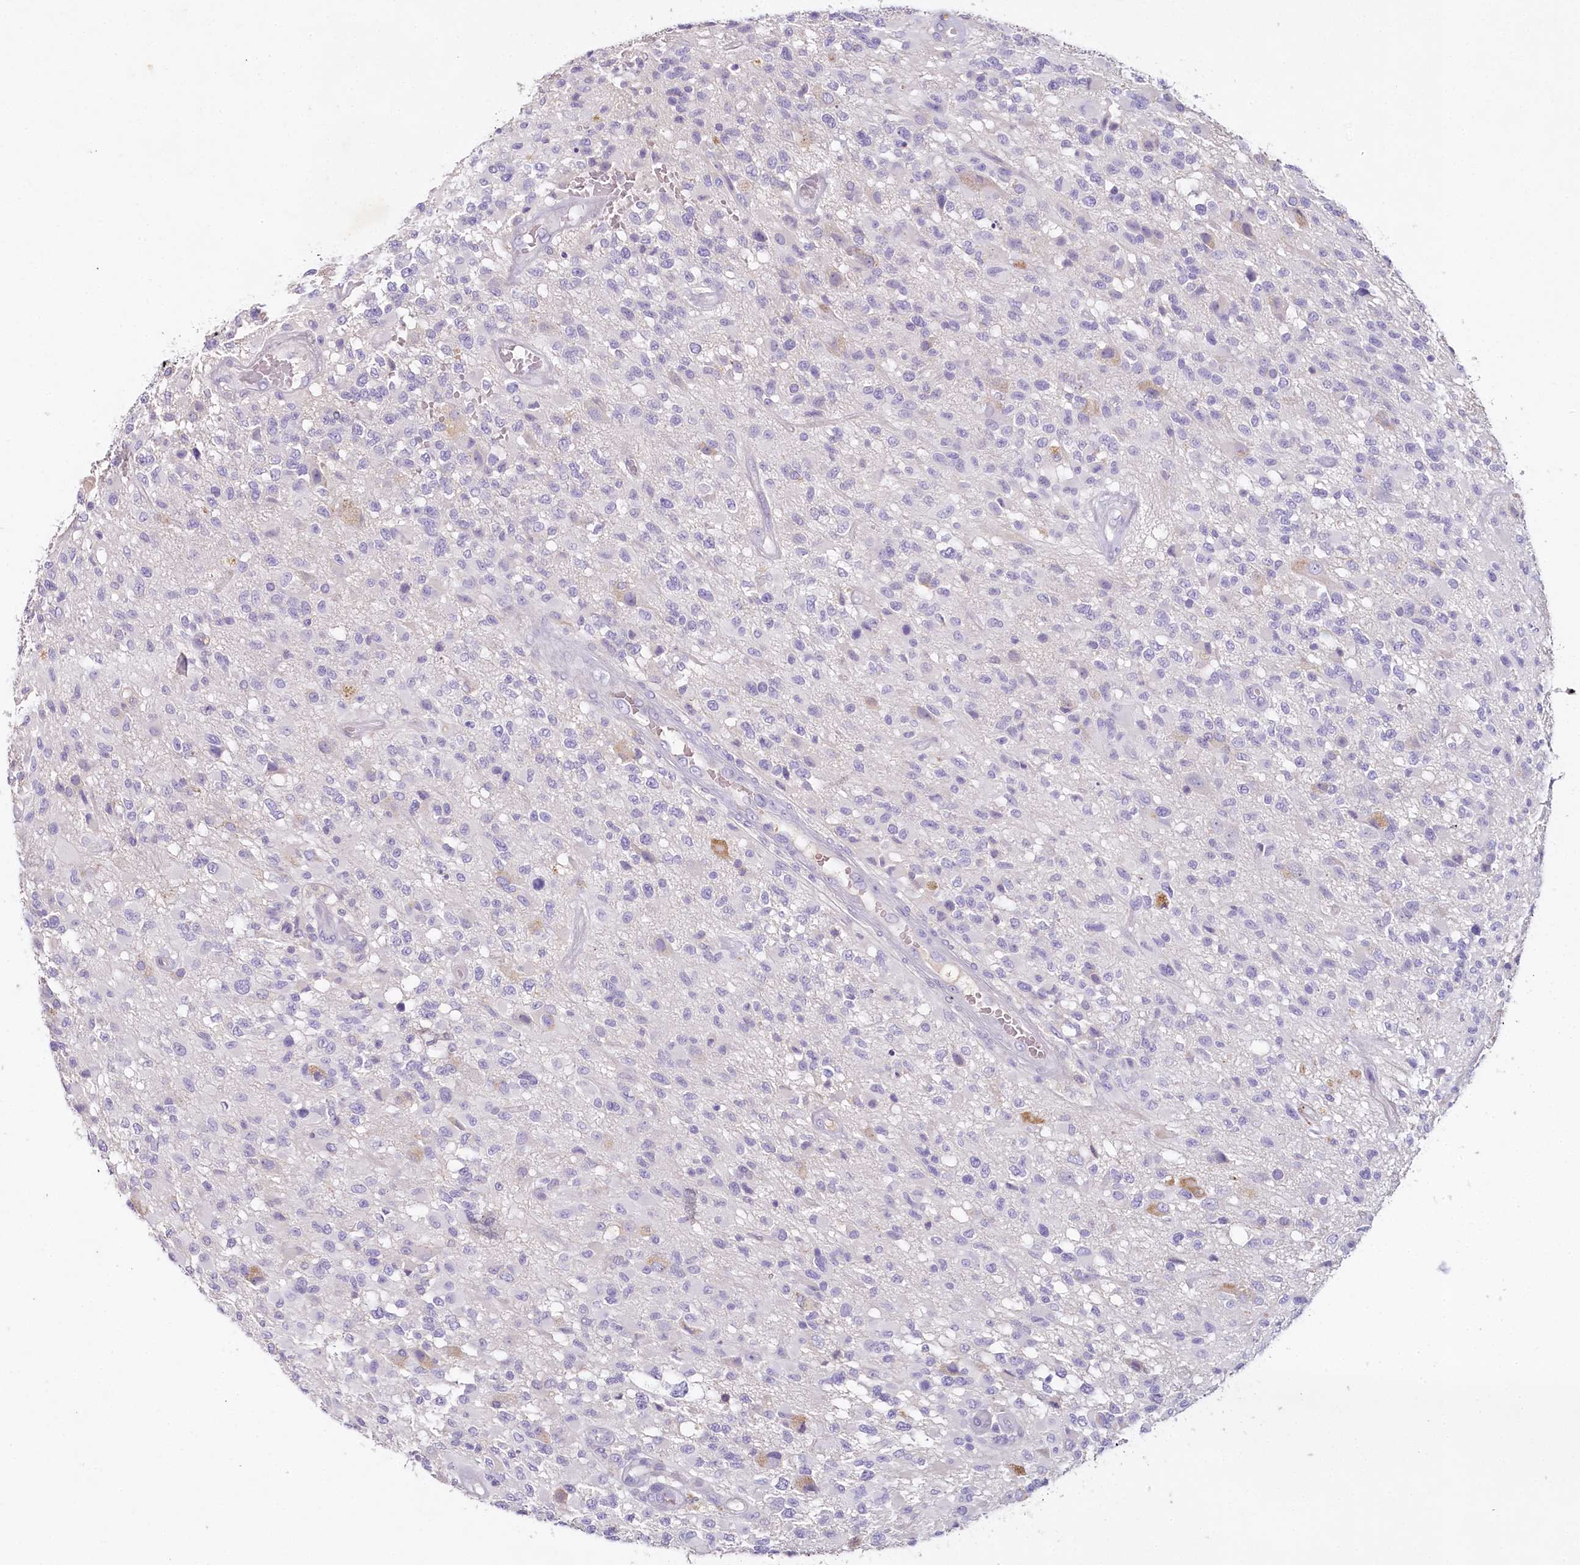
{"staining": {"intensity": "negative", "quantity": "none", "location": "none"}, "tissue": "glioma", "cell_type": "Tumor cells", "image_type": "cancer", "snomed": [{"axis": "morphology", "description": "Glioma, malignant, High grade"}, {"axis": "morphology", "description": "Glioblastoma, NOS"}, {"axis": "topography", "description": "Brain"}], "caption": "The micrograph shows no significant positivity in tumor cells of glioblastoma.", "gene": "HPD", "patient": {"sex": "male", "age": 60}}